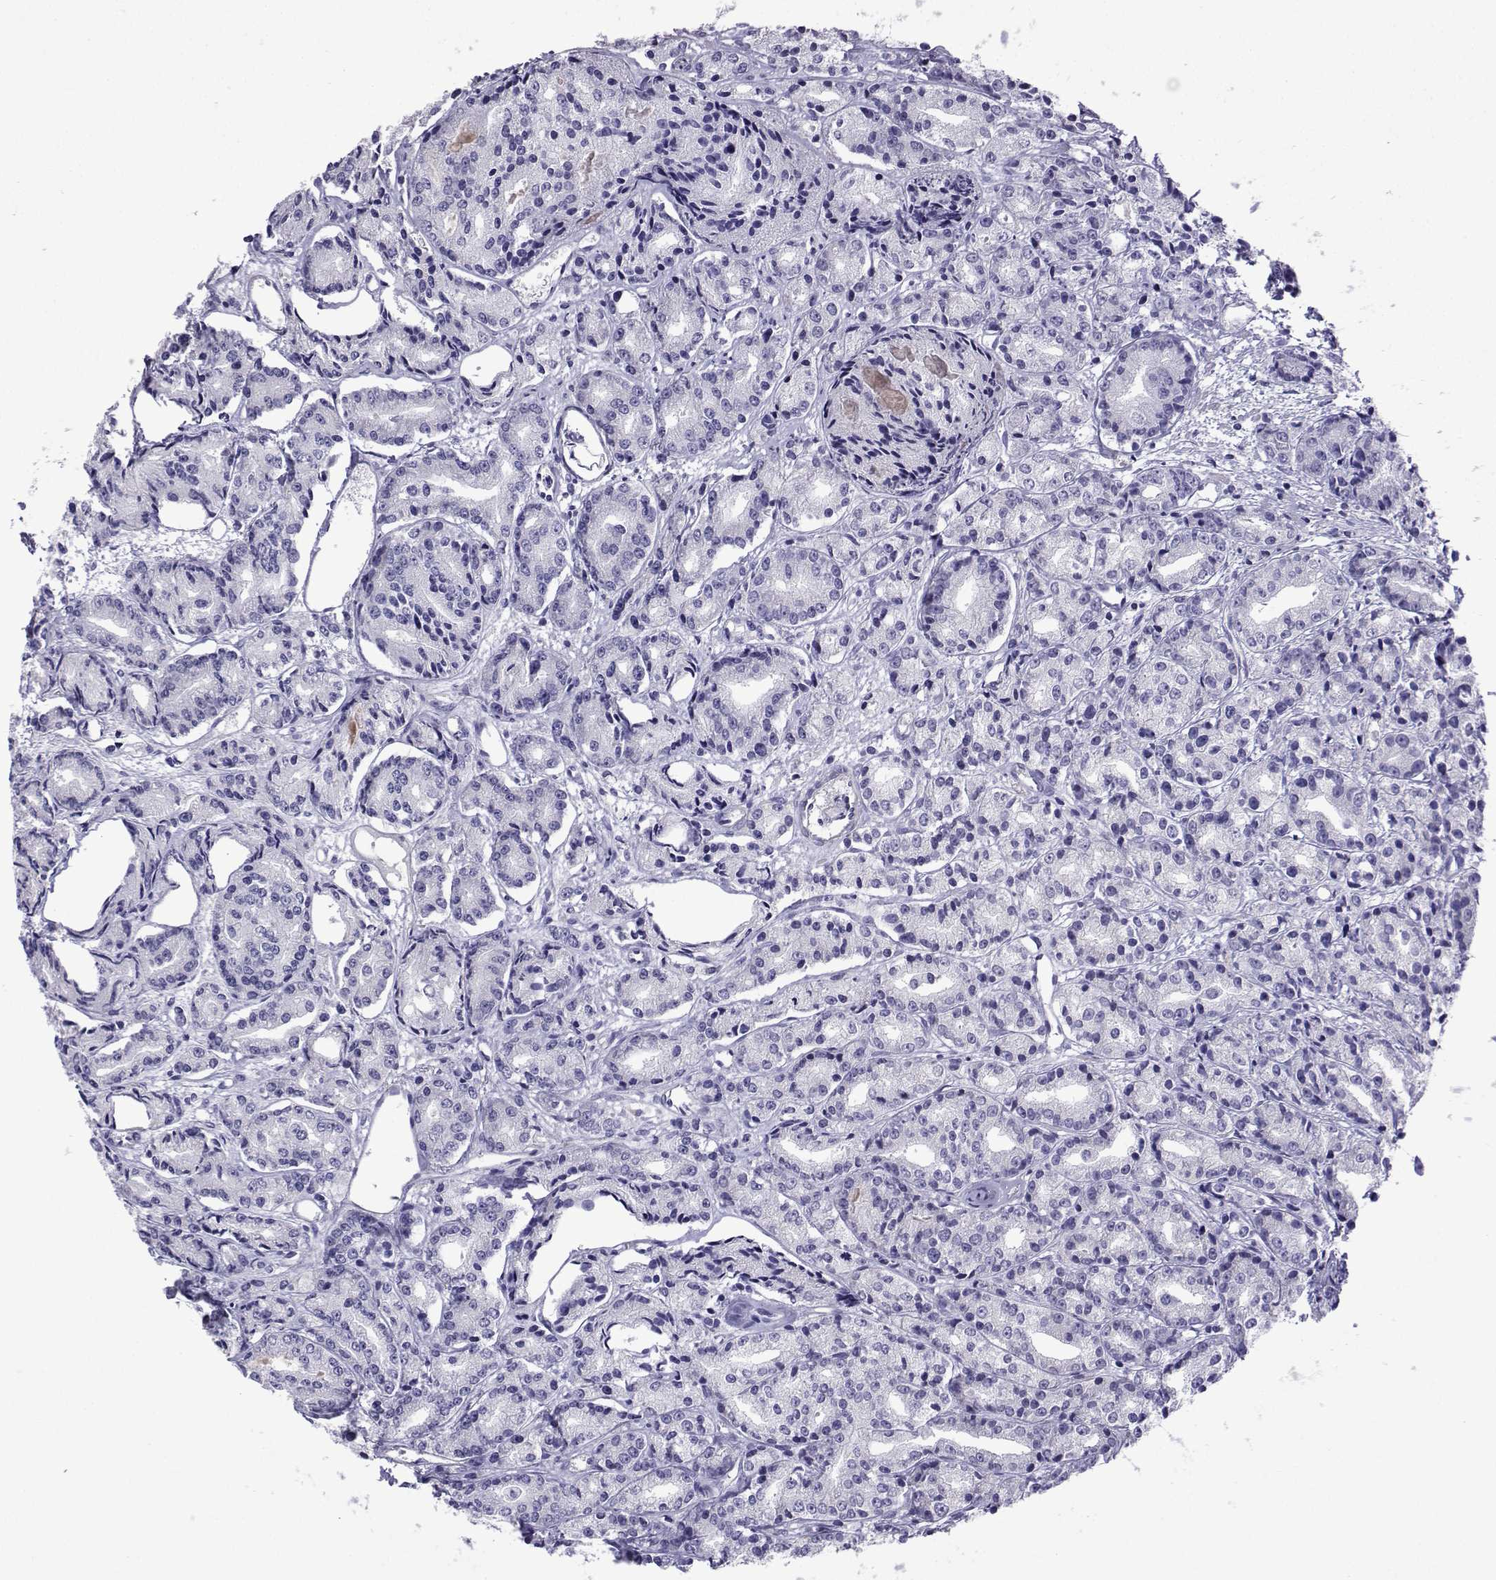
{"staining": {"intensity": "negative", "quantity": "none", "location": "none"}, "tissue": "prostate cancer", "cell_type": "Tumor cells", "image_type": "cancer", "snomed": [{"axis": "morphology", "description": "Adenocarcinoma, Medium grade"}, {"axis": "topography", "description": "Prostate"}], "caption": "DAB (3,3'-diaminobenzidine) immunohistochemical staining of medium-grade adenocarcinoma (prostate) displays no significant staining in tumor cells.", "gene": "CFAP70", "patient": {"sex": "male", "age": 74}}